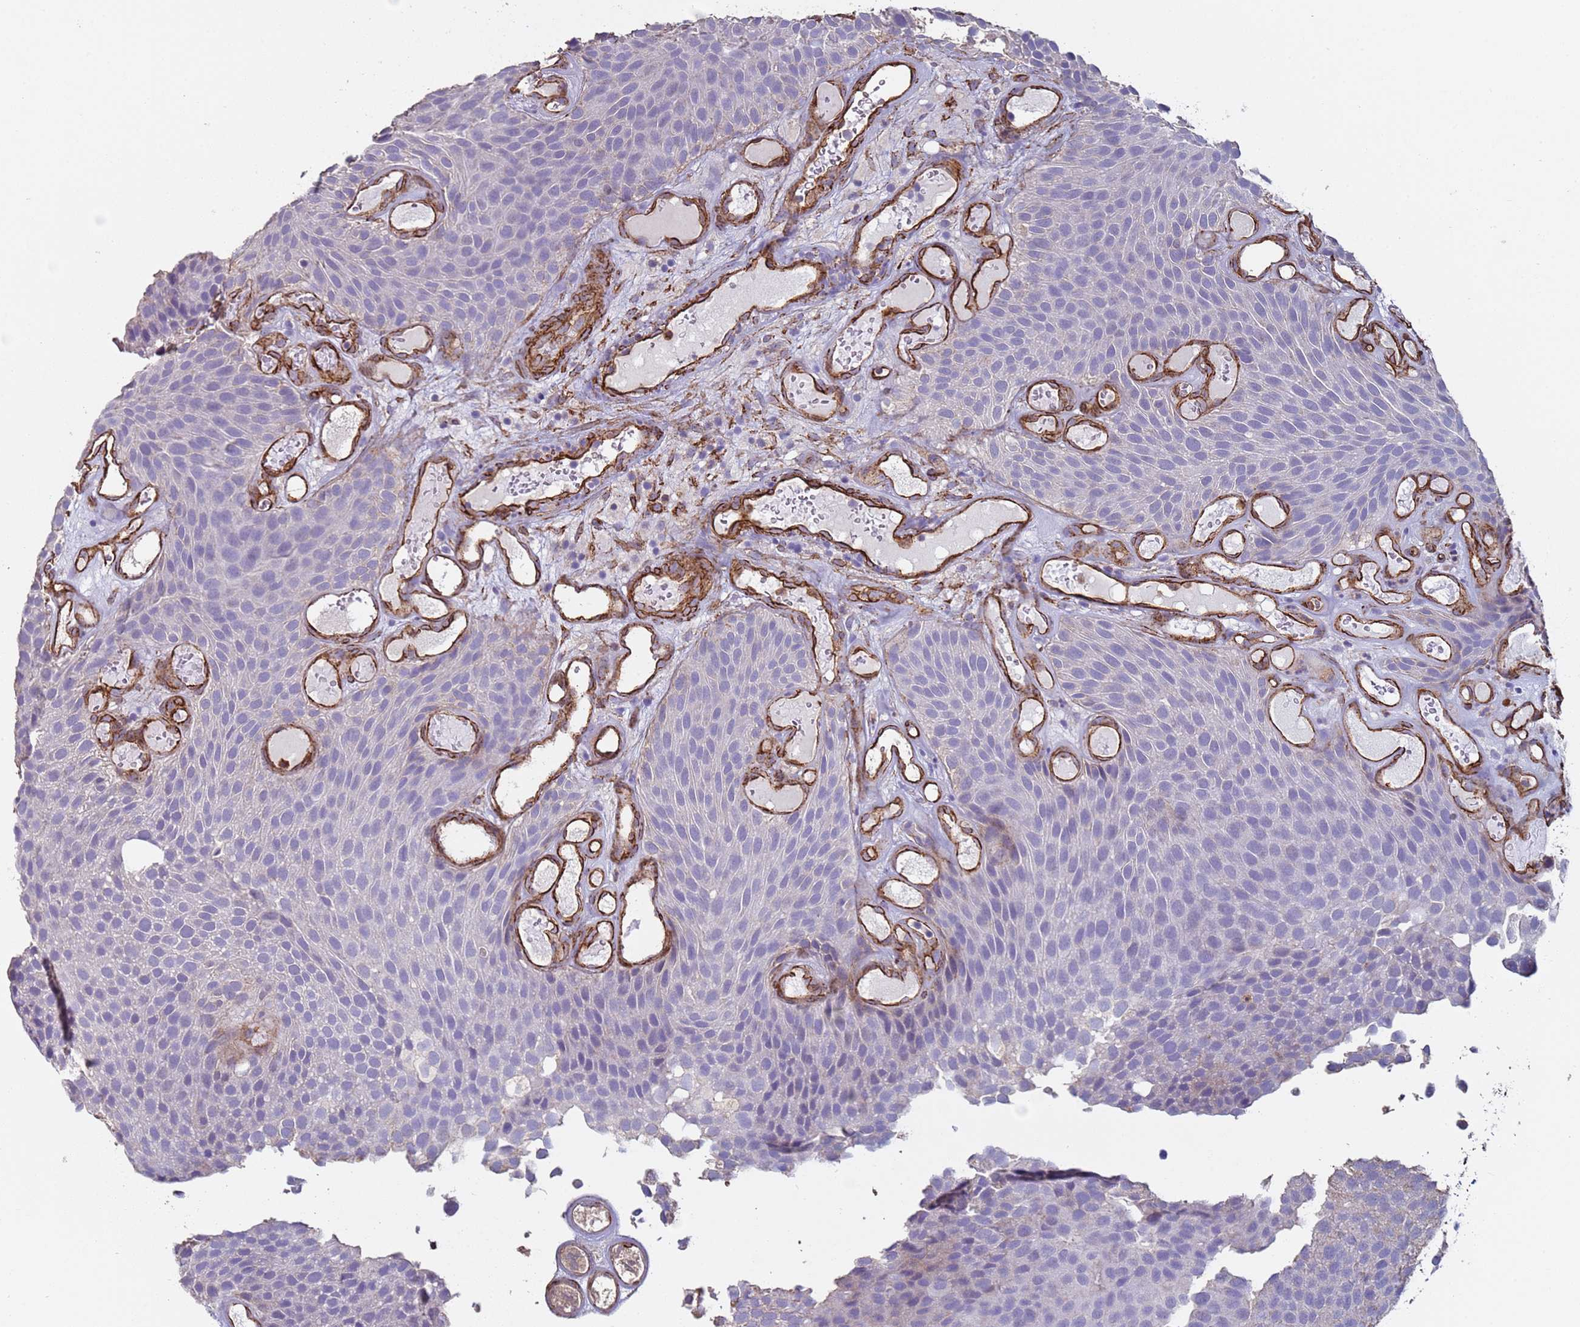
{"staining": {"intensity": "negative", "quantity": "none", "location": "none"}, "tissue": "urothelial cancer", "cell_type": "Tumor cells", "image_type": "cancer", "snomed": [{"axis": "morphology", "description": "Urothelial carcinoma, Low grade"}, {"axis": "topography", "description": "Urinary bladder"}], "caption": "This is an immunohistochemistry (IHC) micrograph of human urothelial carcinoma (low-grade). There is no expression in tumor cells.", "gene": "GASK1A", "patient": {"sex": "male", "age": 89}}